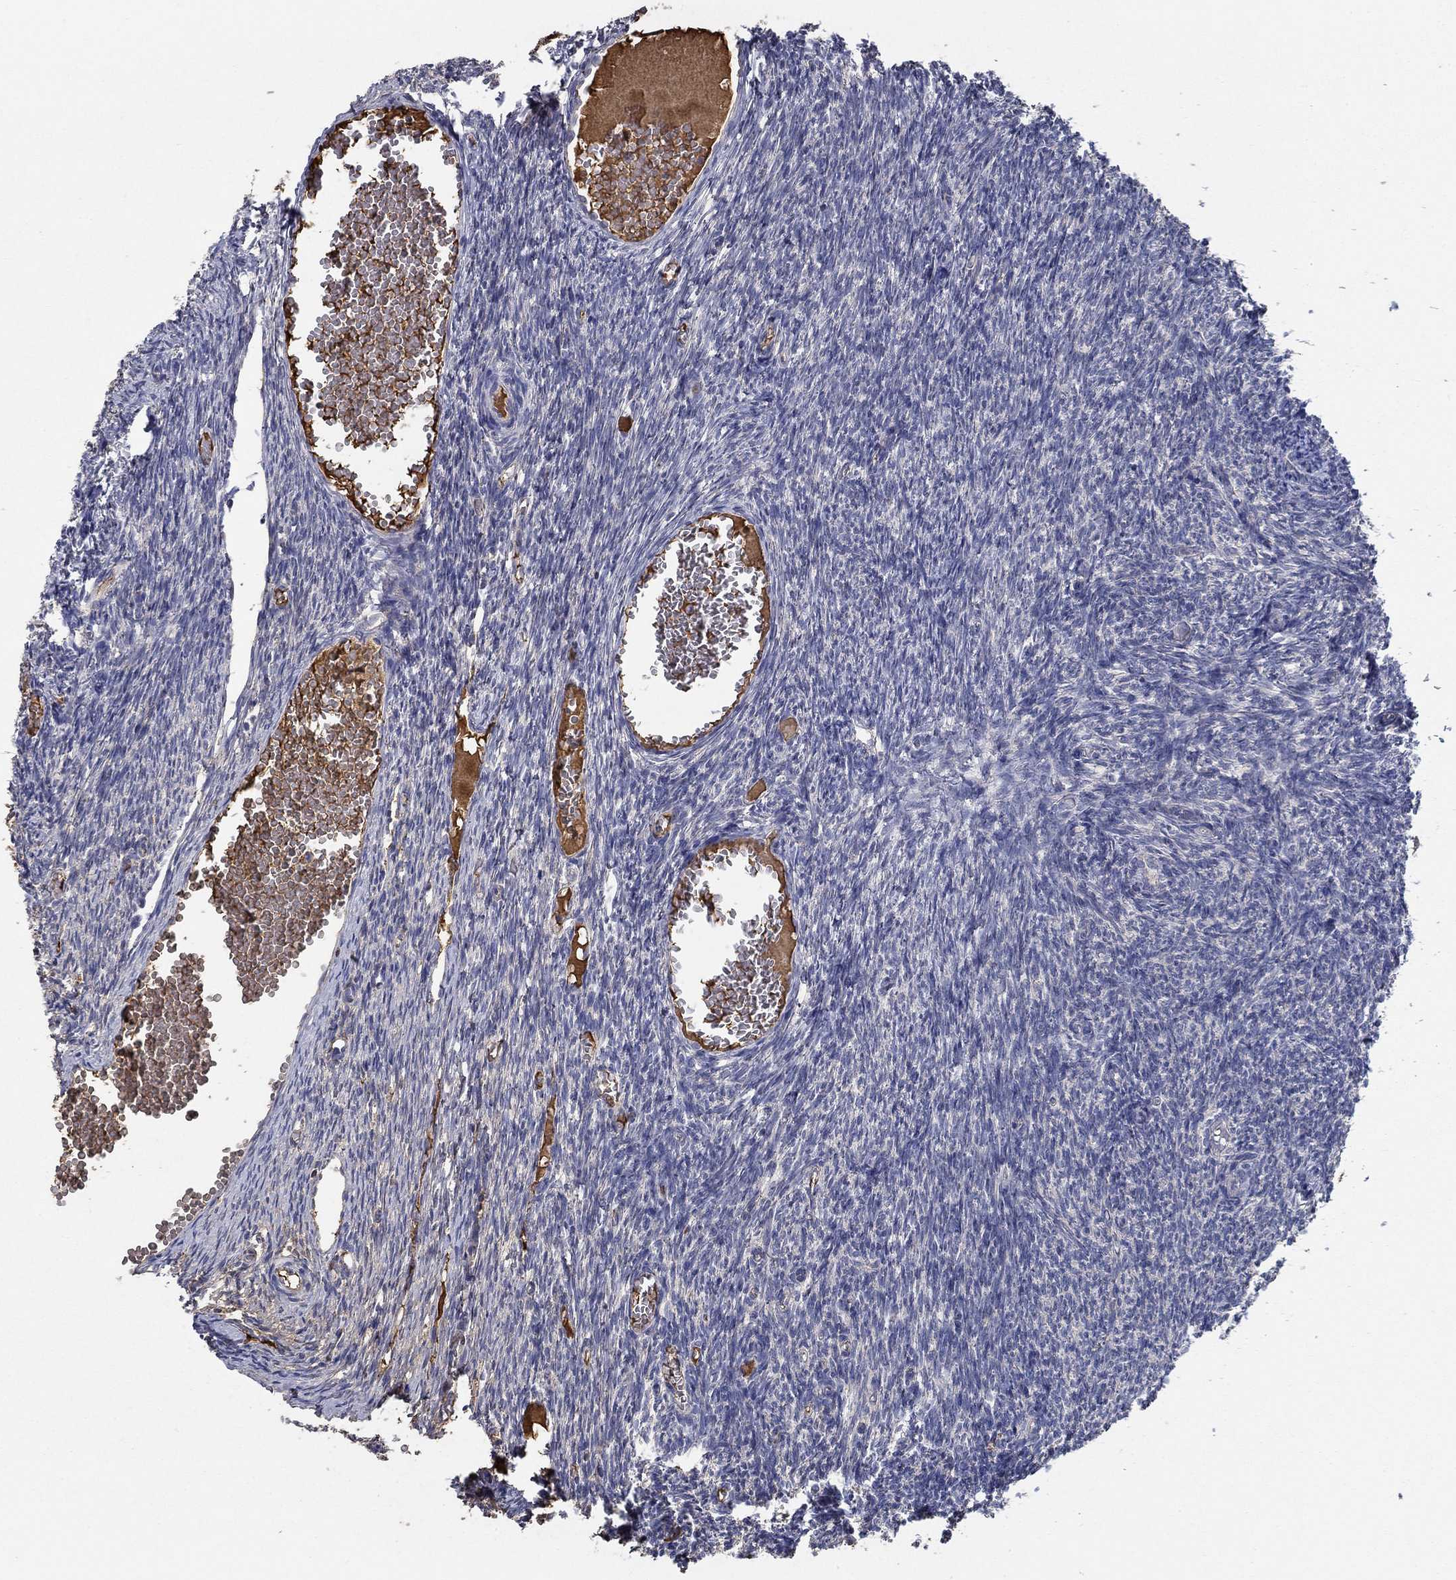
{"staining": {"intensity": "strong", "quantity": ">75%", "location": "cytoplasmic/membranous"}, "tissue": "ovary", "cell_type": "Follicle cells", "image_type": "normal", "snomed": [{"axis": "morphology", "description": "Normal tissue, NOS"}, {"axis": "topography", "description": "Ovary"}], "caption": "High-power microscopy captured an IHC micrograph of benign ovary, revealing strong cytoplasmic/membranous staining in approximately >75% of follicle cells. The protein is shown in brown color, while the nuclei are stained blue.", "gene": "IL10", "patient": {"sex": "female", "age": 39}}